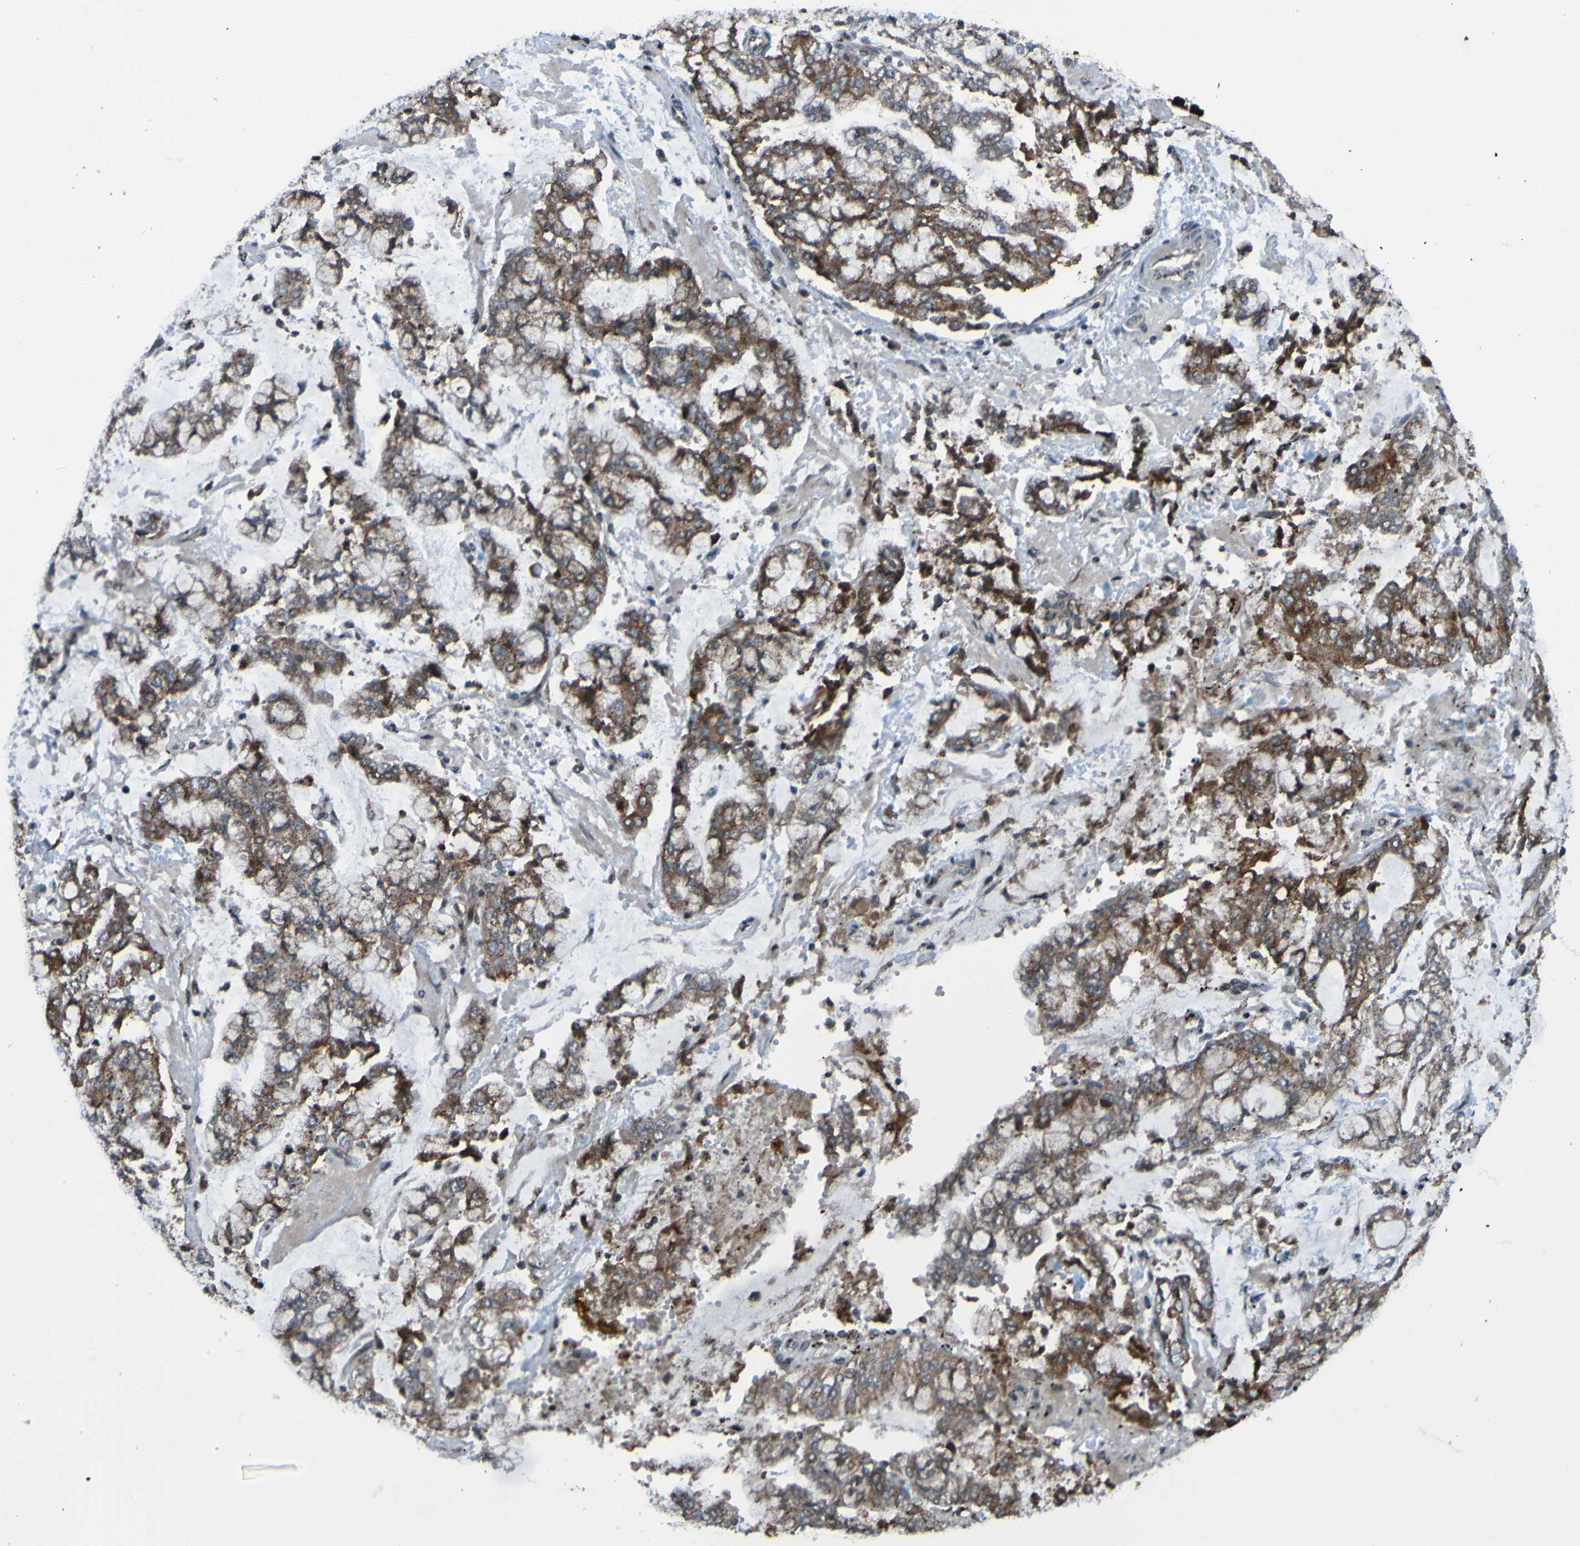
{"staining": {"intensity": "moderate", "quantity": ">75%", "location": "cytoplasmic/membranous"}, "tissue": "stomach cancer", "cell_type": "Tumor cells", "image_type": "cancer", "snomed": [{"axis": "morphology", "description": "Adenocarcinoma, NOS"}, {"axis": "topography", "description": "Stomach"}], "caption": "Protein expression analysis of human adenocarcinoma (stomach) reveals moderate cytoplasmic/membranous expression in about >75% of tumor cells.", "gene": "UNG", "patient": {"sex": "male", "age": 76}}